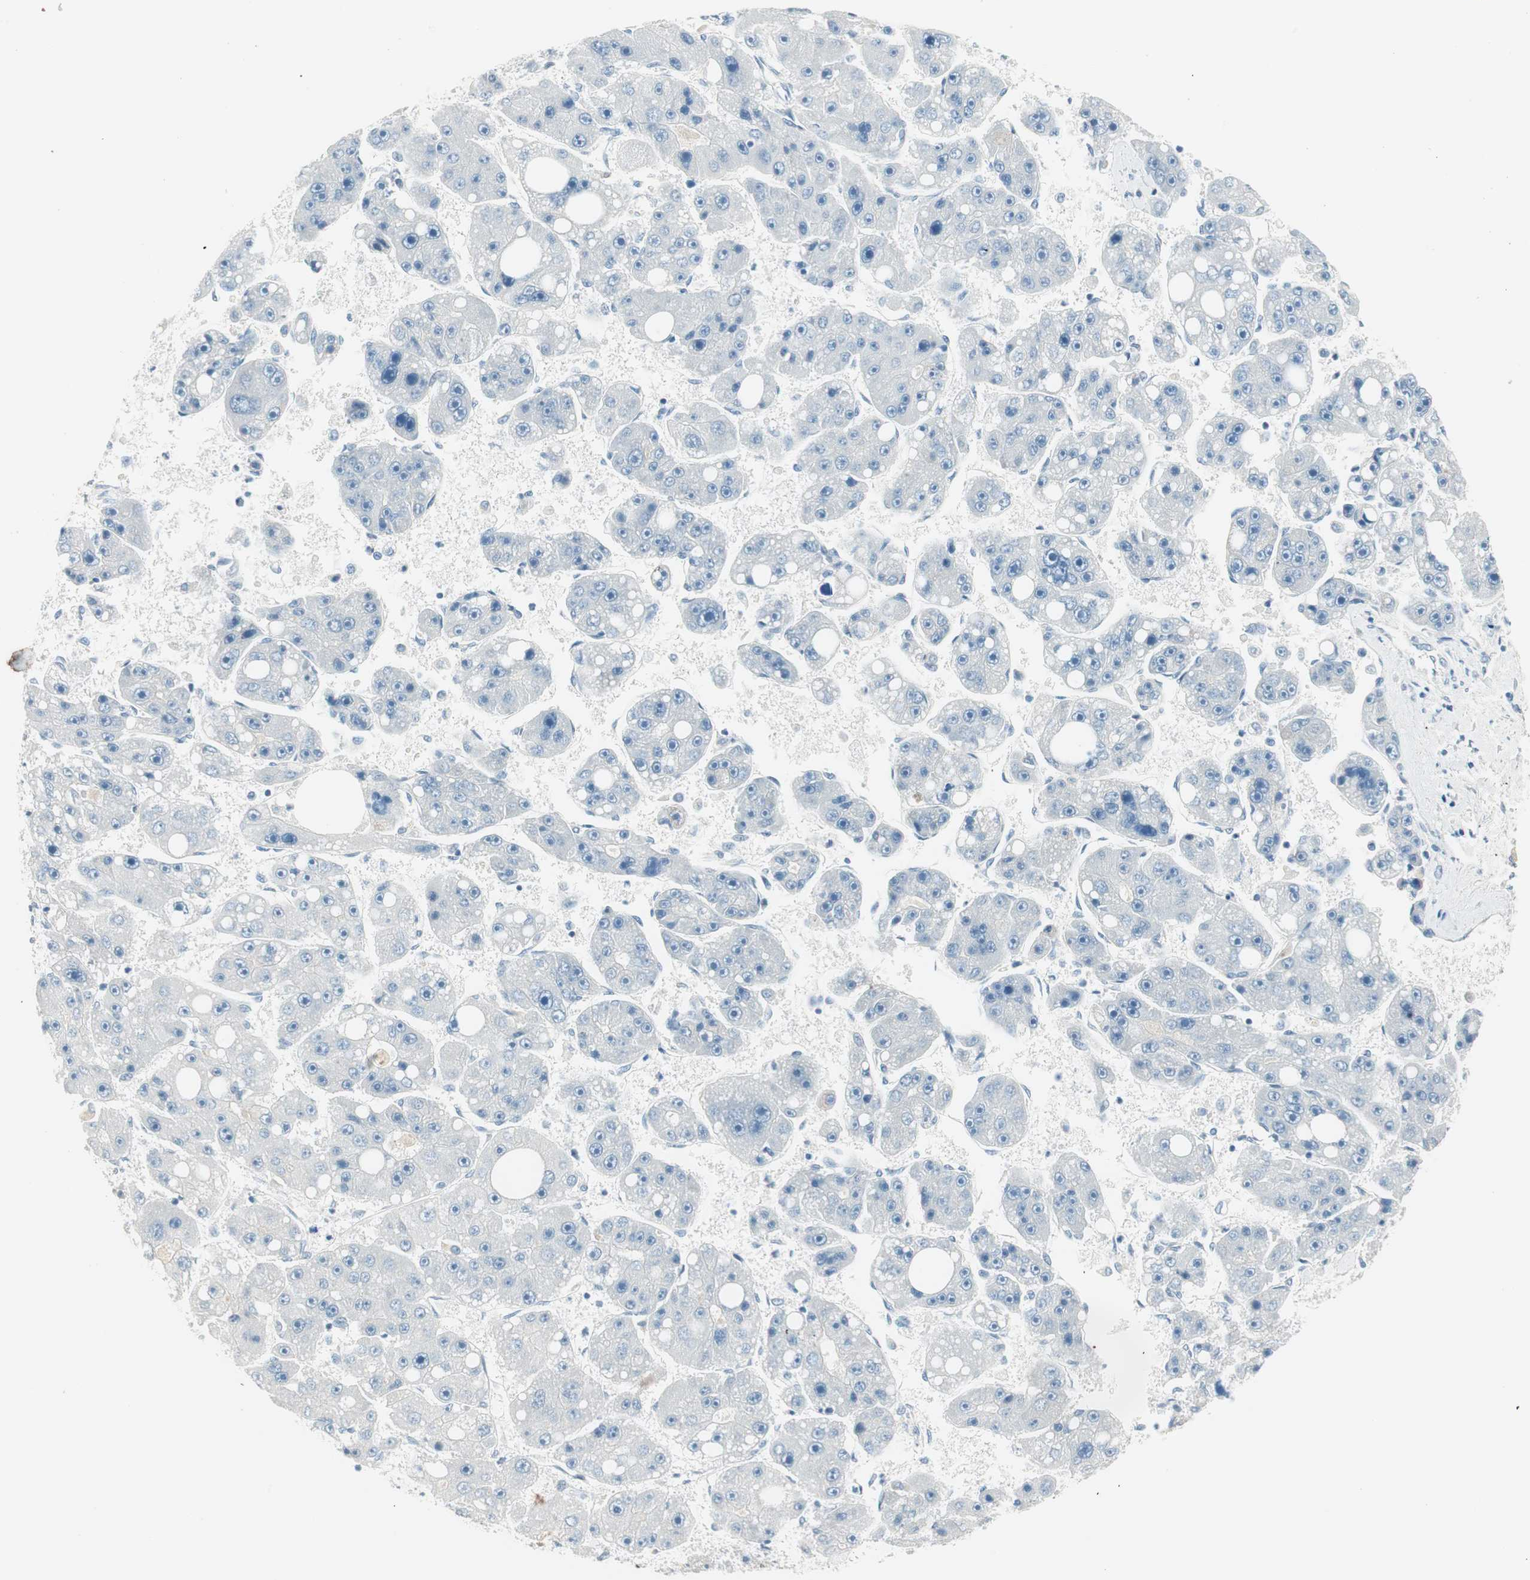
{"staining": {"intensity": "negative", "quantity": "none", "location": "none"}, "tissue": "liver cancer", "cell_type": "Tumor cells", "image_type": "cancer", "snomed": [{"axis": "morphology", "description": "Carcinoma, Hepatocellular, NOS"}, {"axis": "topography", "description": "Liver"}], "caption": "A high-resolution photomicrograph shows IHC staining of liver cancer (hepatocellular carcinoma), which shows no significant staining in tumor cells.", "gene": "GNAO1", "patient": {"sex": "female", "age": 61}}